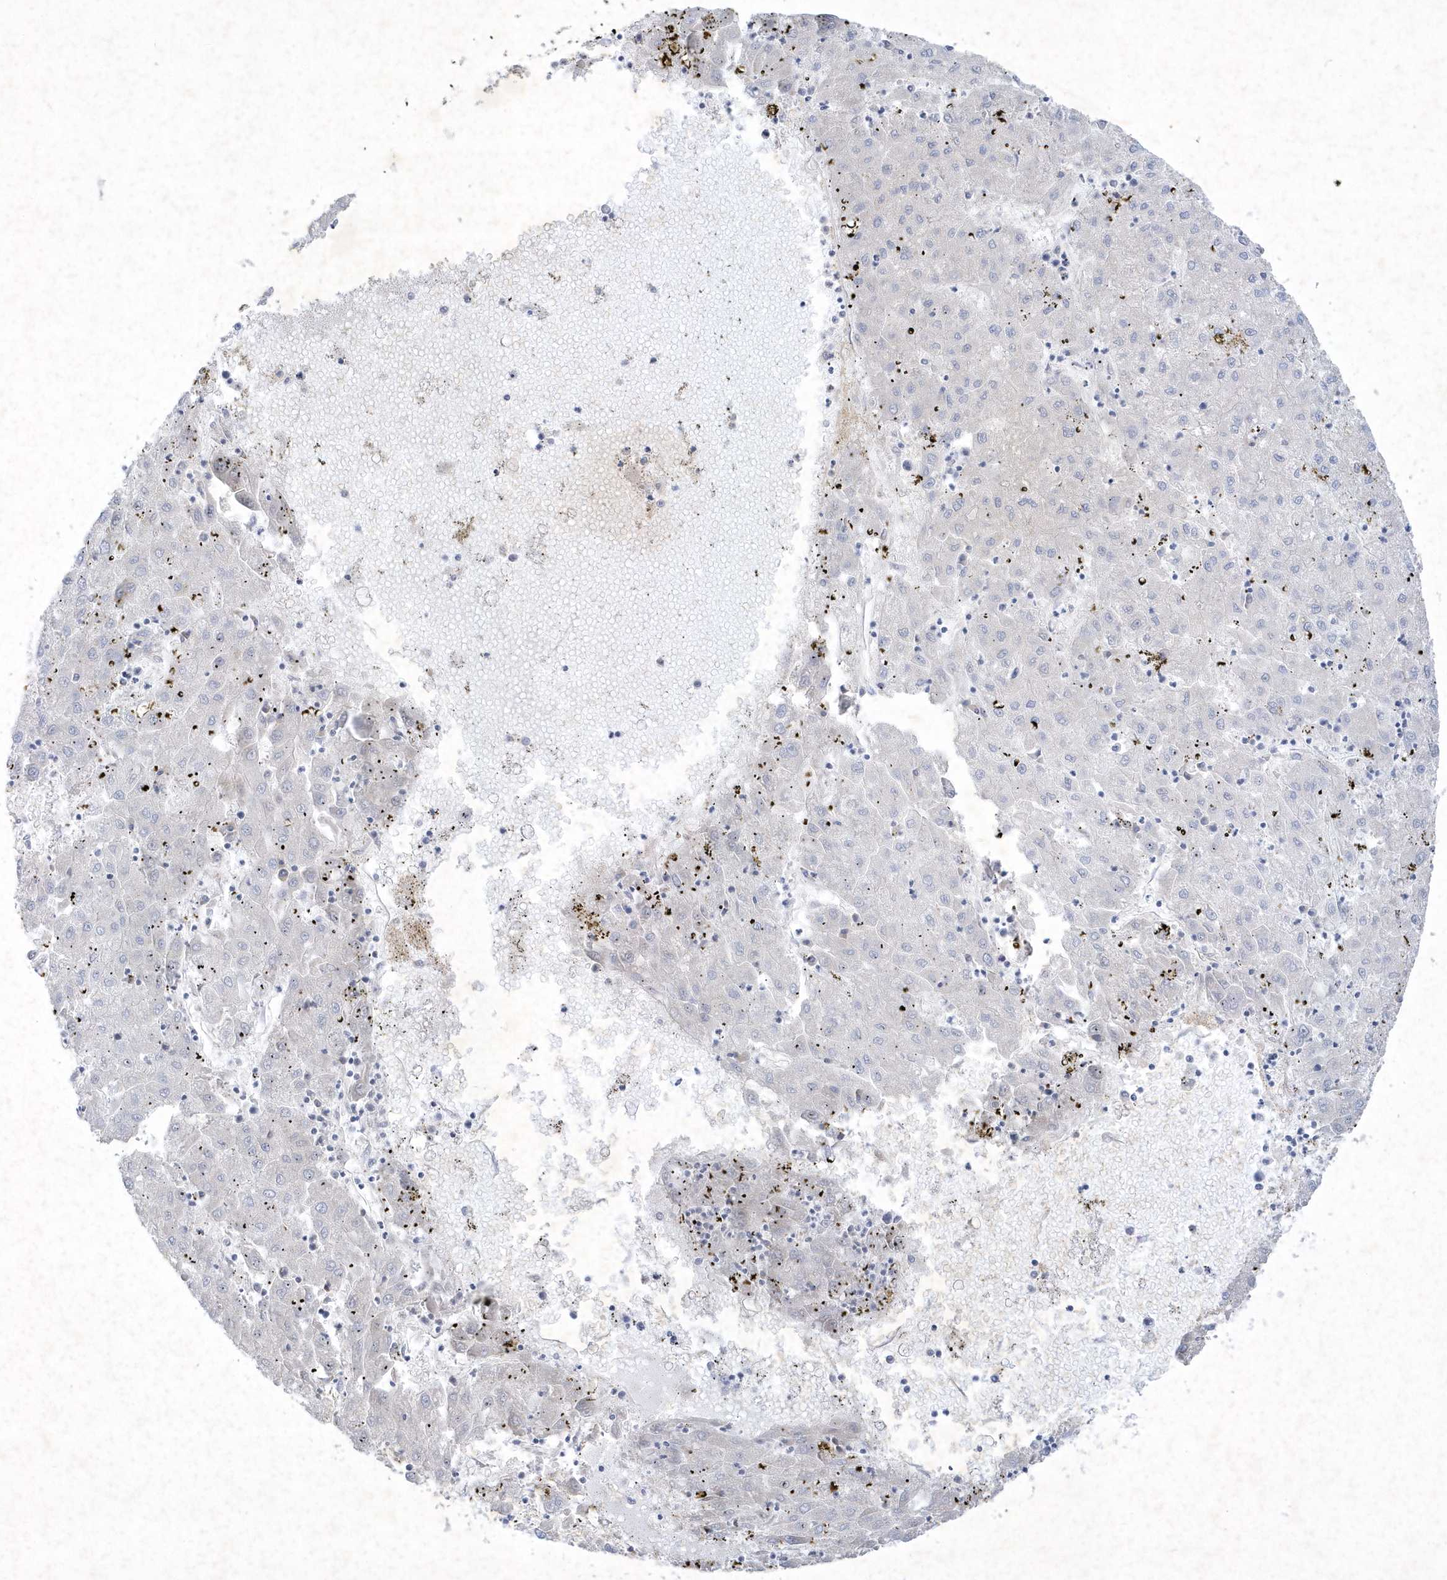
{"staining": {"intensity": "negative", "quantity": "none", "location": "none"}, "tissue": "liver cancer", "cell_type": "Tumor cells", "image_type": "cancer", "snomed": [{"axis": "morphology", "description": "Carcinoma, Hepatocellular, NOS"}, {"axis": "topography", "description": "Liver"}], "caption": "The photomicrograph demonstrates no staining of tumor cells in liver cancer.", "gene": "LARS1", "patient": {"sex": "male", "age": 72}}